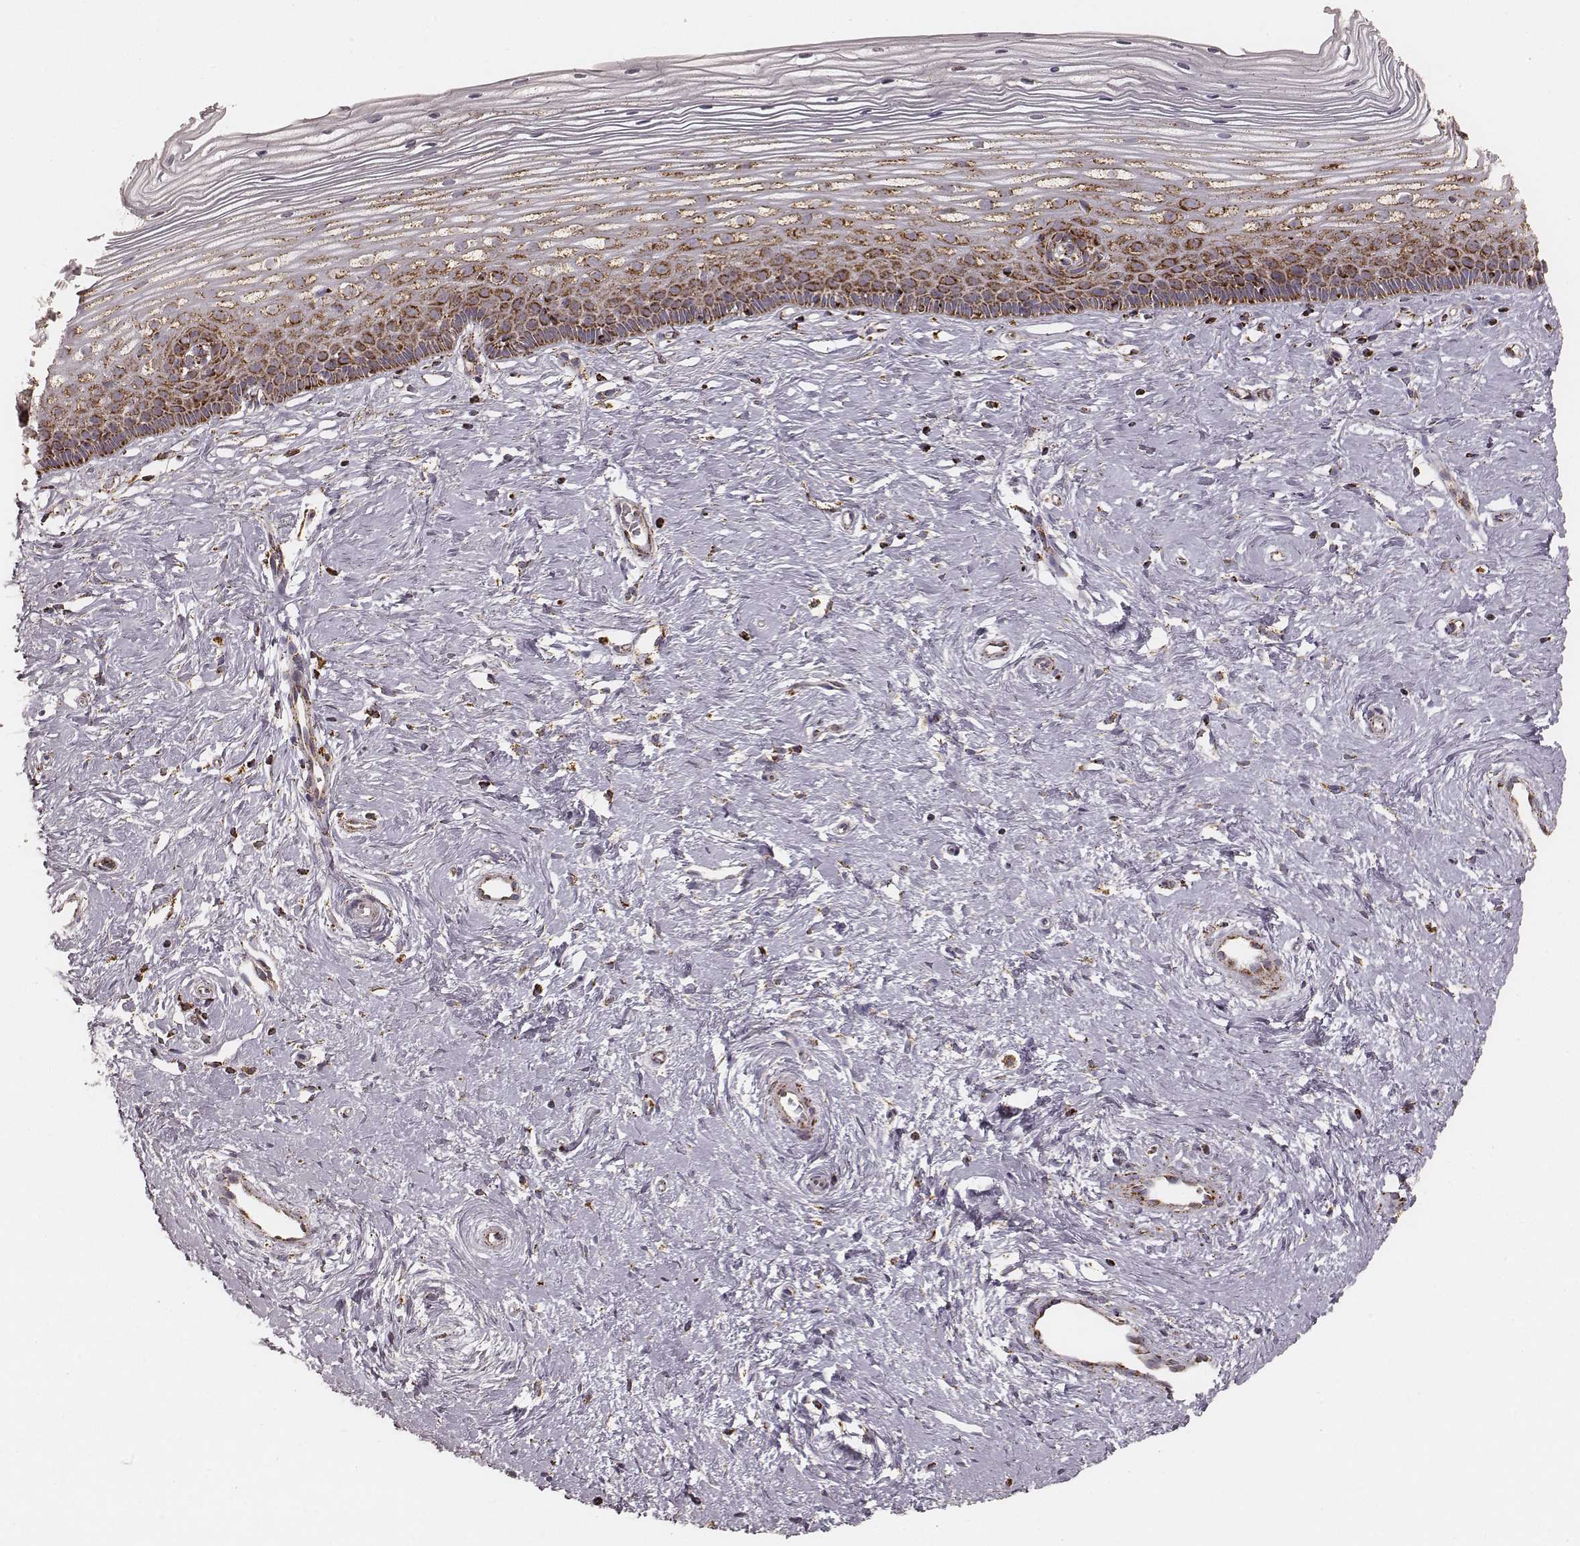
{"staining": {"intensity": "strong", "quantity": ">75%", "location": "cytoplasmic/membranous"}, "tissue": "cervix", "cell_type": "Glandular cells", "image_type": "normal", "snomed": [{"axis": "morphology", "description": "Normal tissue, NOS"}, {"axis": "topography", "description": "Cervix"}], "caption": "Cervix stained with DAB immunohistochemistry reveals high levels of strong cytoplasmic/membranous positivity in about >75% of glandular cells.", "gene": "CS", "patient": {"sex": "female", "age": 40}}